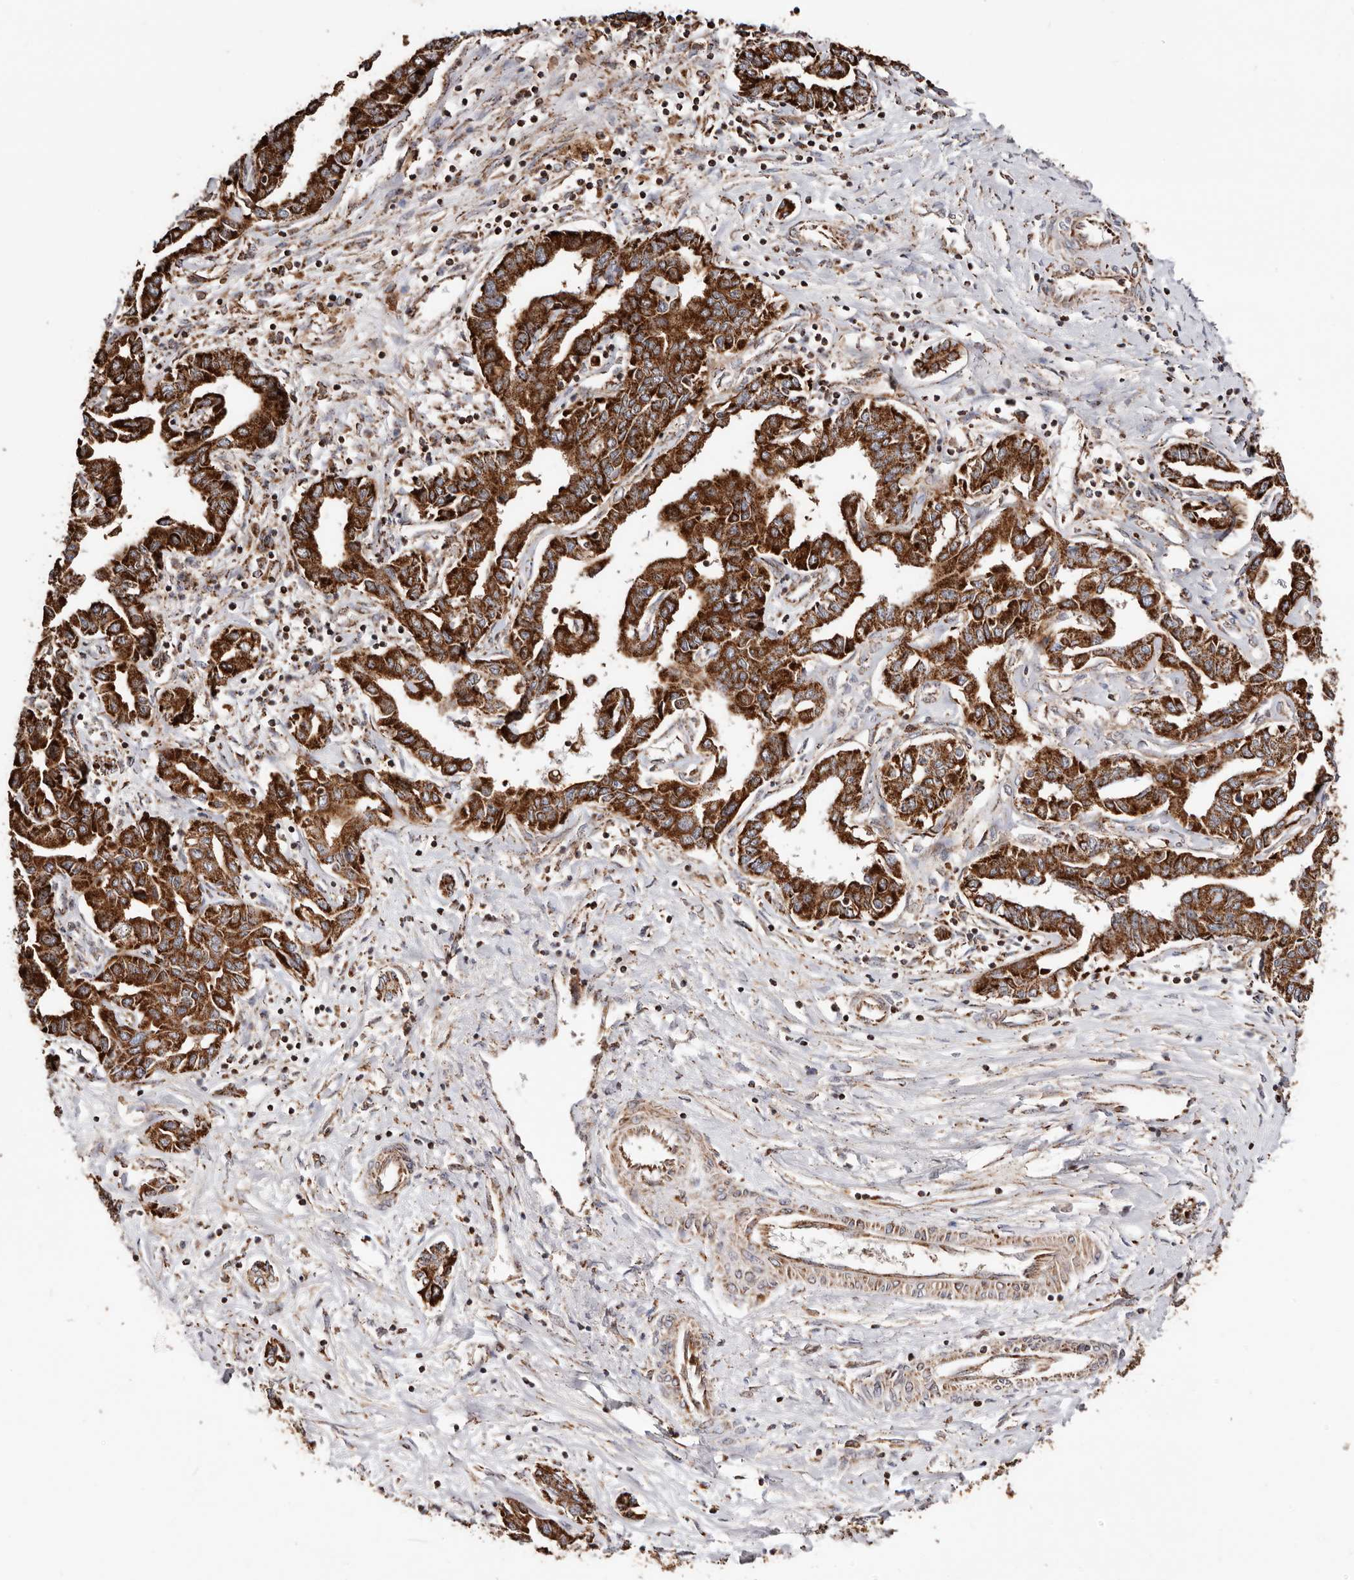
{"staining": {"intensity": "strong", "quantity": ">75%", "location": "cytoplasmic/membranous"}, "tissue": "liver cancer", "cell_type": "Tumor cells", "image_type": "cancer", "snomed": [{"axis": "morphology", "description": "Cholangiocarcinoma"}, {"axis": "topography", "description": "Liver"}], "caption": "Immunohistochemical staining of cholangiocarcinoma (liver) exhibits high levels of strong cytoplasmic/membranous protein expression in about >75% of tumor cells.", "gene": "PRKACB", "patient": {"sex": "male", "age": 59}}